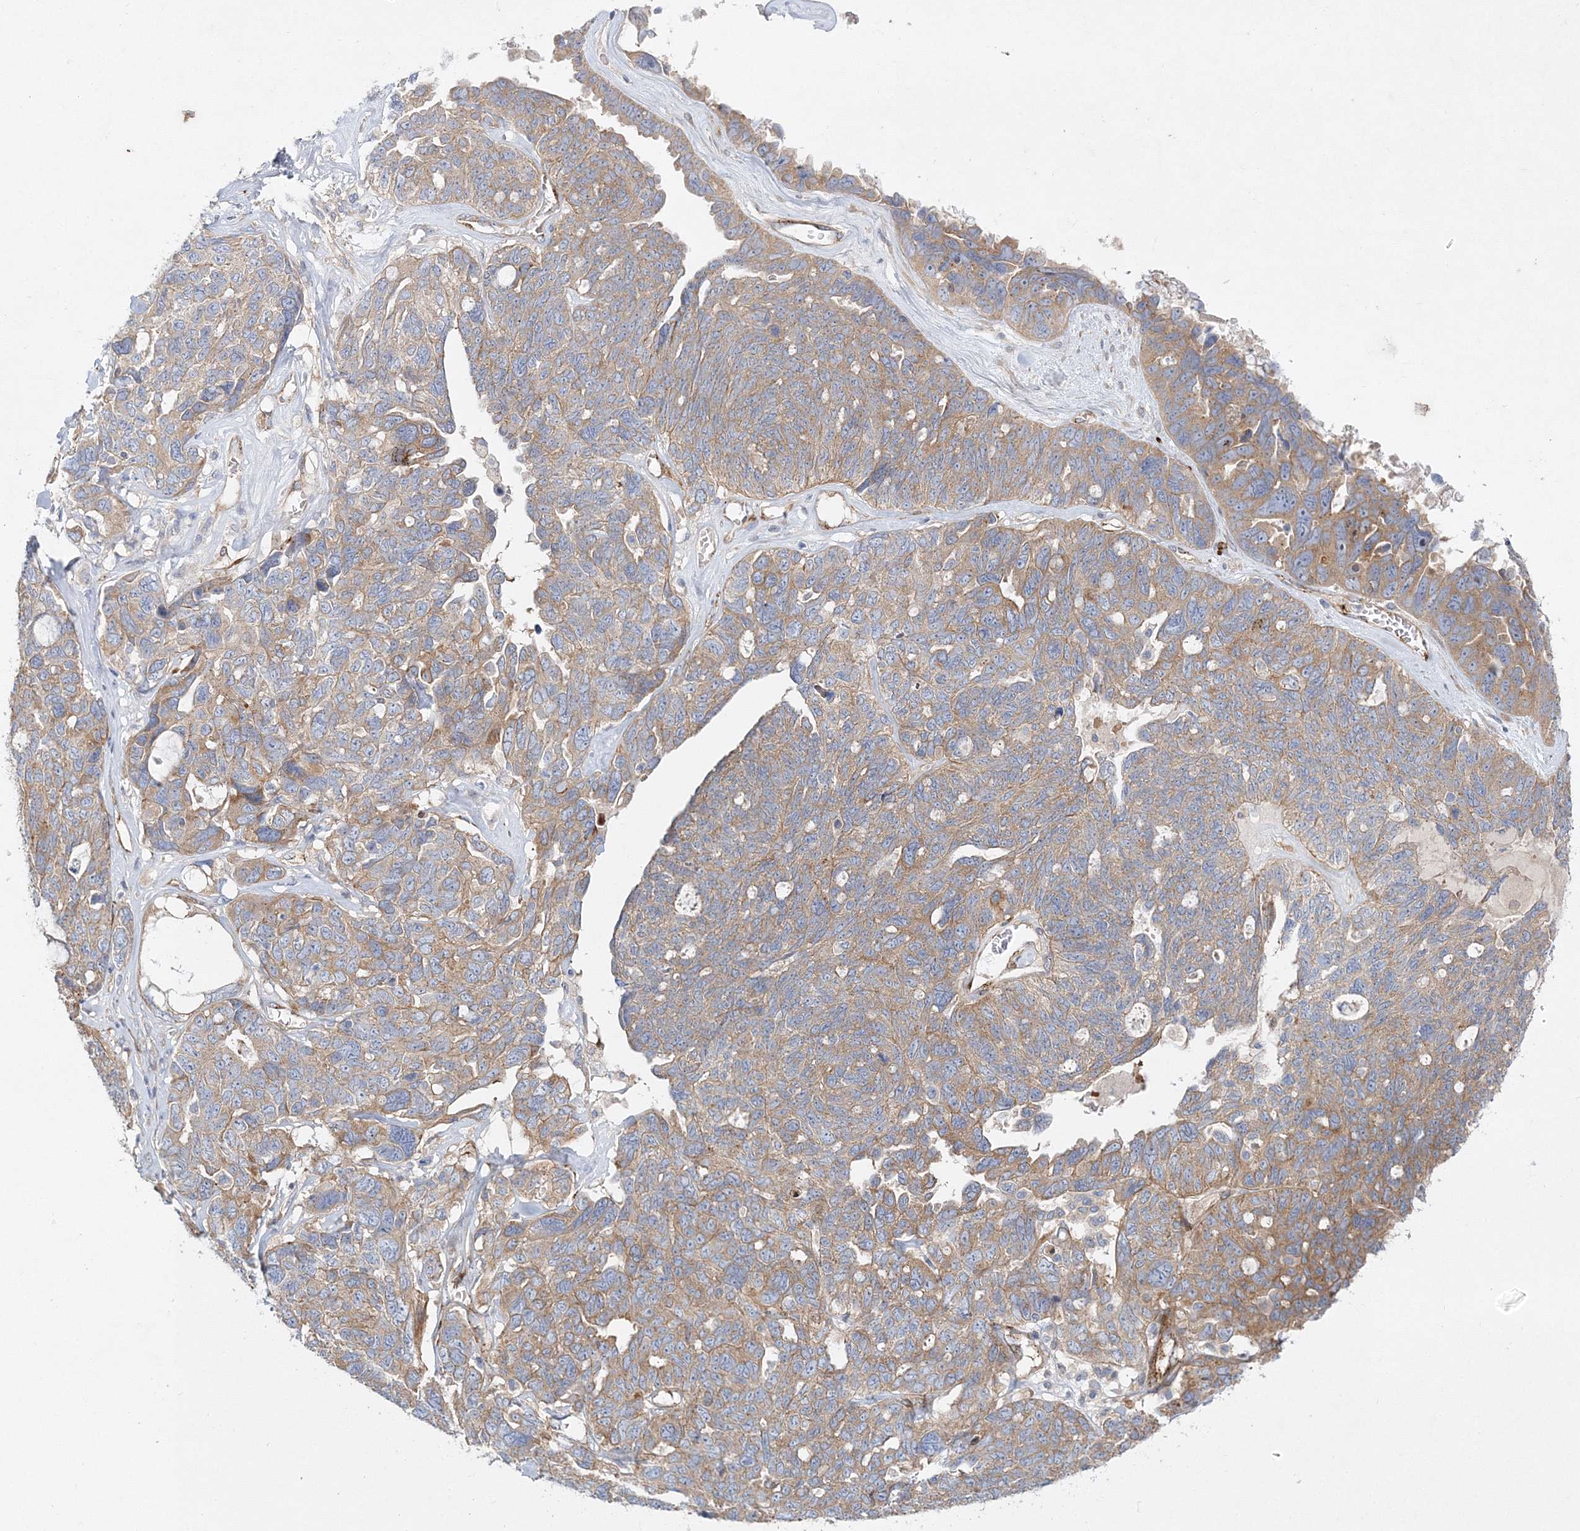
{"staining": {"intensity": "moderate", "quantity": ">75%", "location": "cytoplasmic/membranous"}, "tissue": "ovarian cancer", "cell_type": "Tumor cells", "image_type": "cancer", "snomed": [{"axis": "morphology", "description": "Cystadenocarcinoma, serous, NOS"}, {"axis": "topography", "description": "Ovary"}], "caption": "Brown immunohistochemical staining in ovarian cancer (serous cystadenocarcinoma) exhibits moderate cytoplasmic/membranous staining in about >75% of tumor cells.", "gene": "ZFYVE16", "patient": {"sex": "female", "age": 79}}